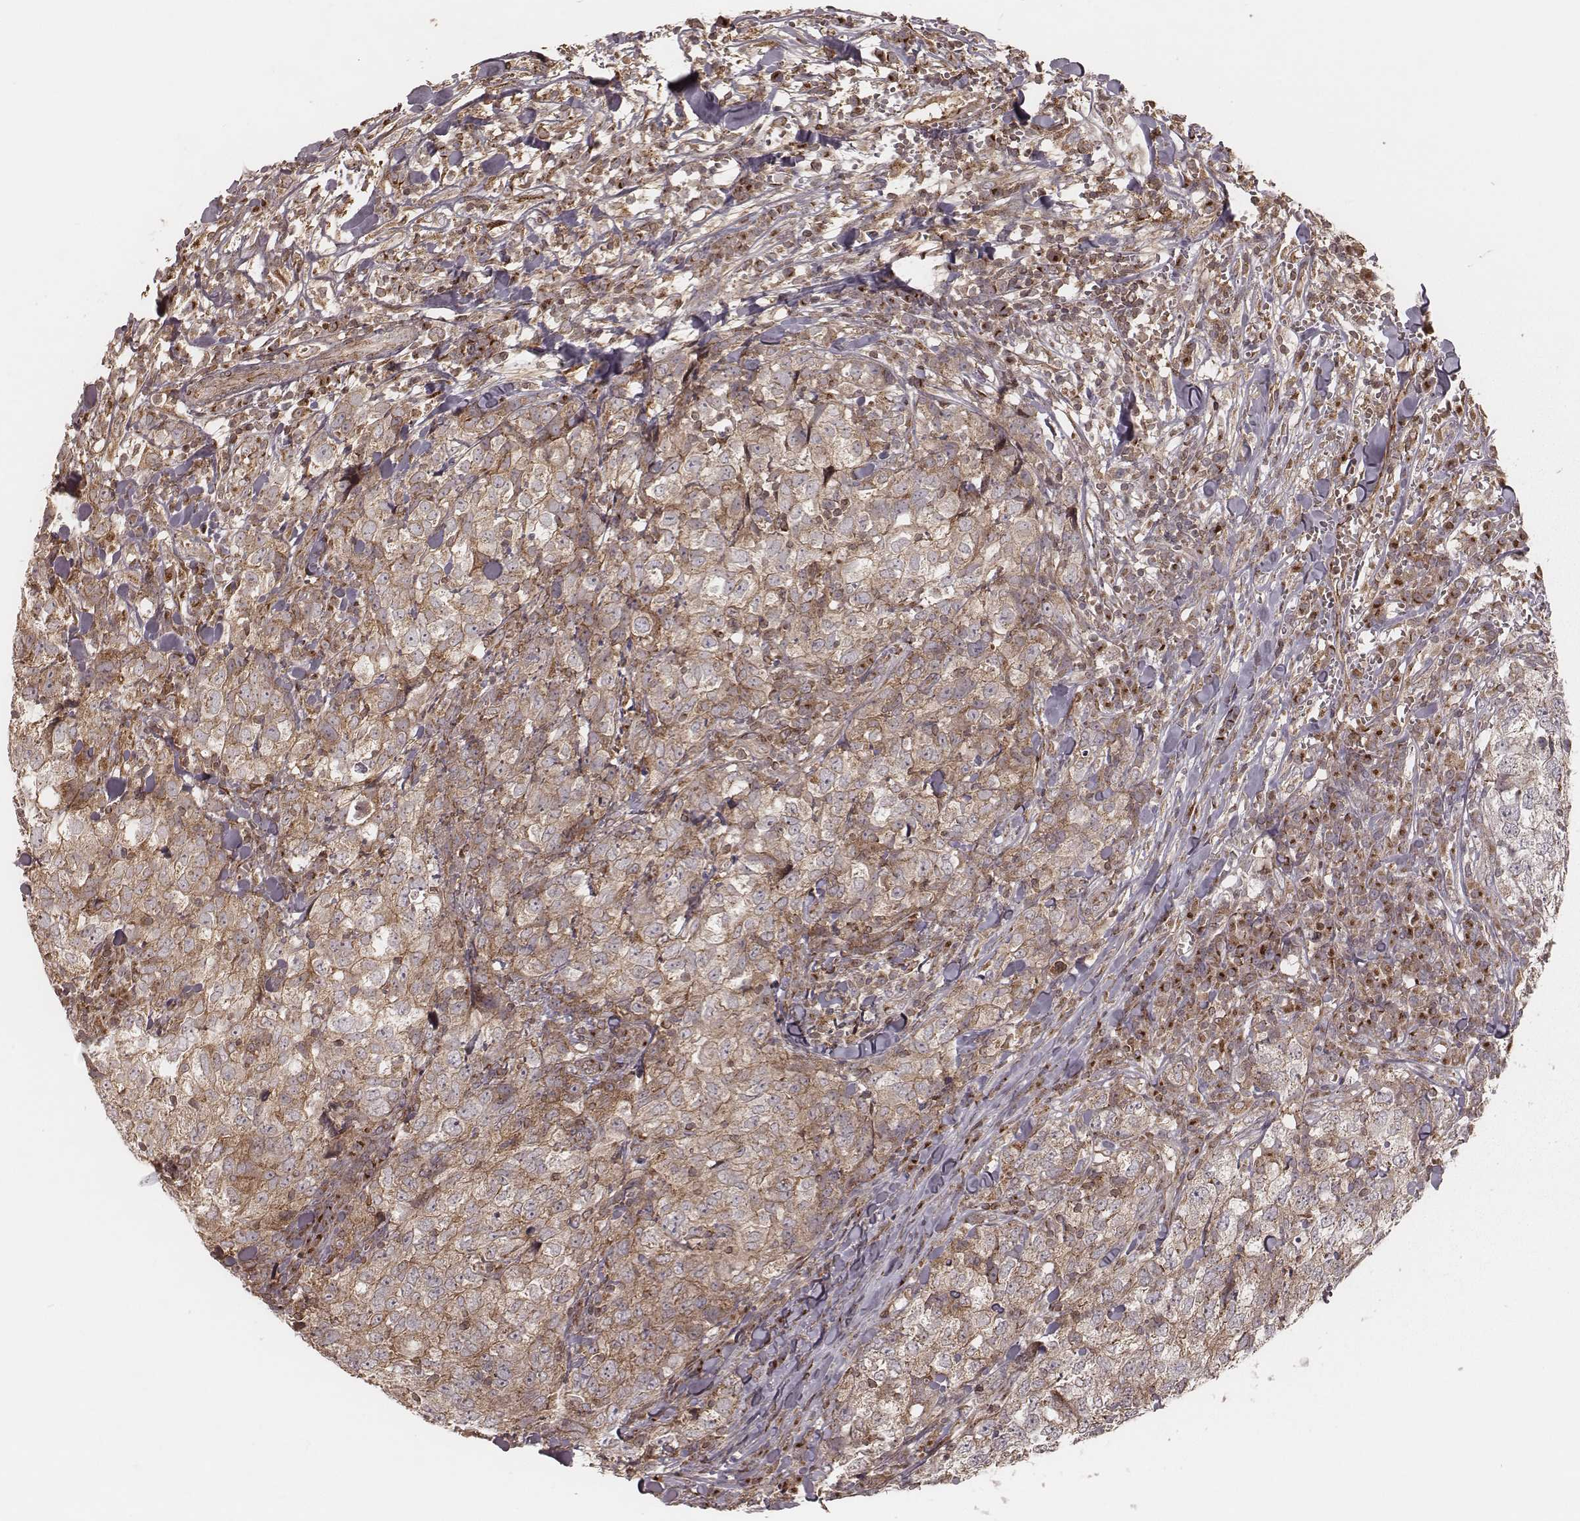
{"staining": {"intensity": "moderate", "quantity": ">75%", "location": "cytoplasmic/membranous"}, "tissue": "breast cancer", "cell_type": "Tumor cells", "image_type": "cancer", "snomed": [{"axis": "morphology", "description": "Duct carcinoma"}, {"axis": "topography", "description": "Breast"}], "caption": "Tumor cells reveal moderate cytoplasmic/membranous positivity in about >75% of cells in breast cancer (invasive ductal carcinoma). (Brightfield microscopy of DAB IHC at high magnification).", "gene": "MYO19", "patient": {"sex": "female", "age": 30}}